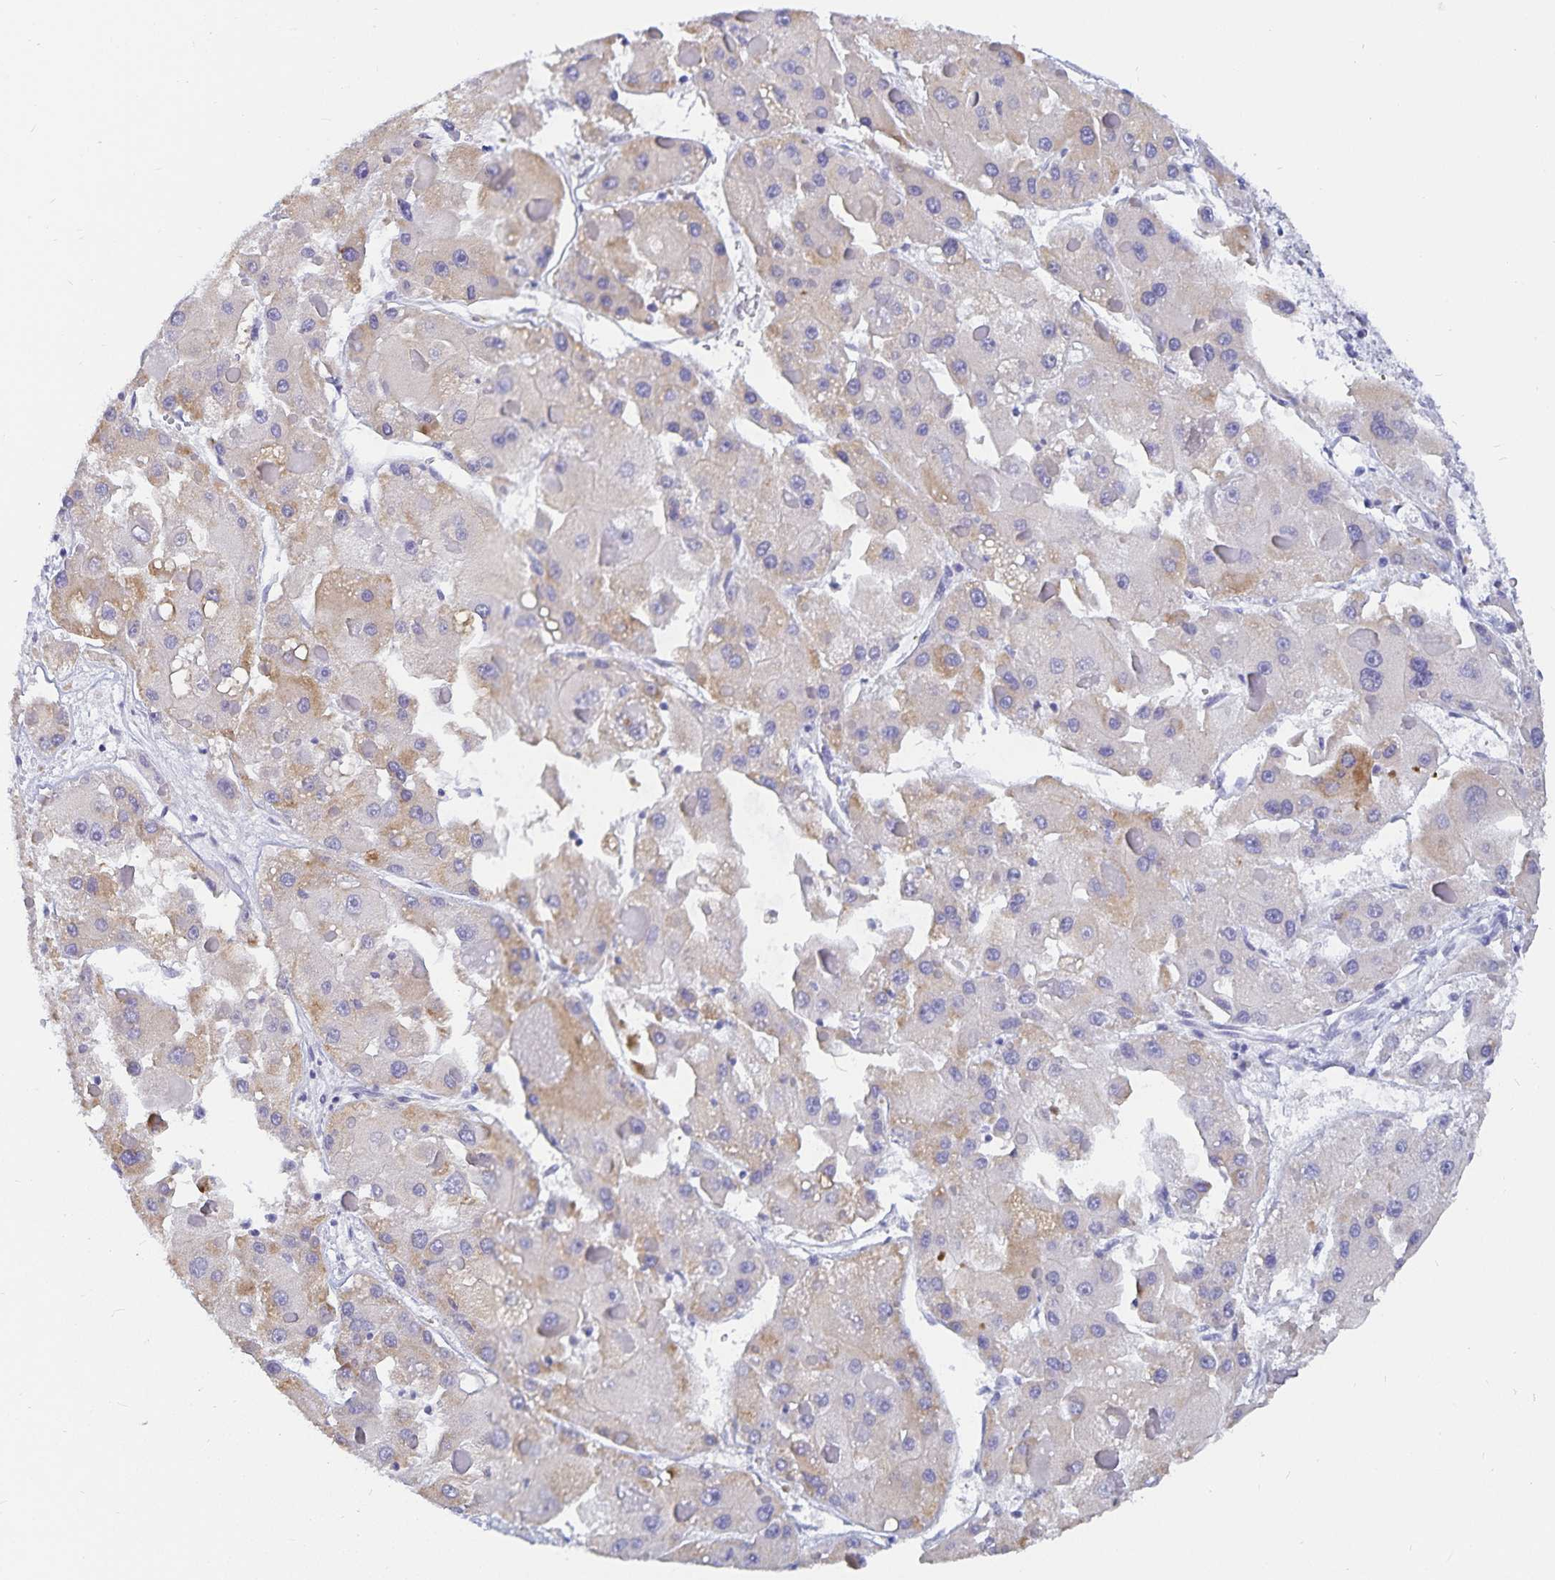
{"staining": {"intensity": "weak", "quantity": "<25%", "location": "cytoplasmic/membranous"}, "tissue": "liver cancer", "cell_type": "Tumor cells", "image_type": "cancer", "snomed": [{"axis": "morphology", "description": "Carcinoma, Hepatocellular, NOS"}, {"axis": "topography", "description": "Liver"}], "caption": "This is an immunohistochemistry histopathology image of hepatocellular carcinoma (liver). There is no staining in tumor cells.", "gene": "HMGB3", "patient": {"sex": "female", "age": 73}}